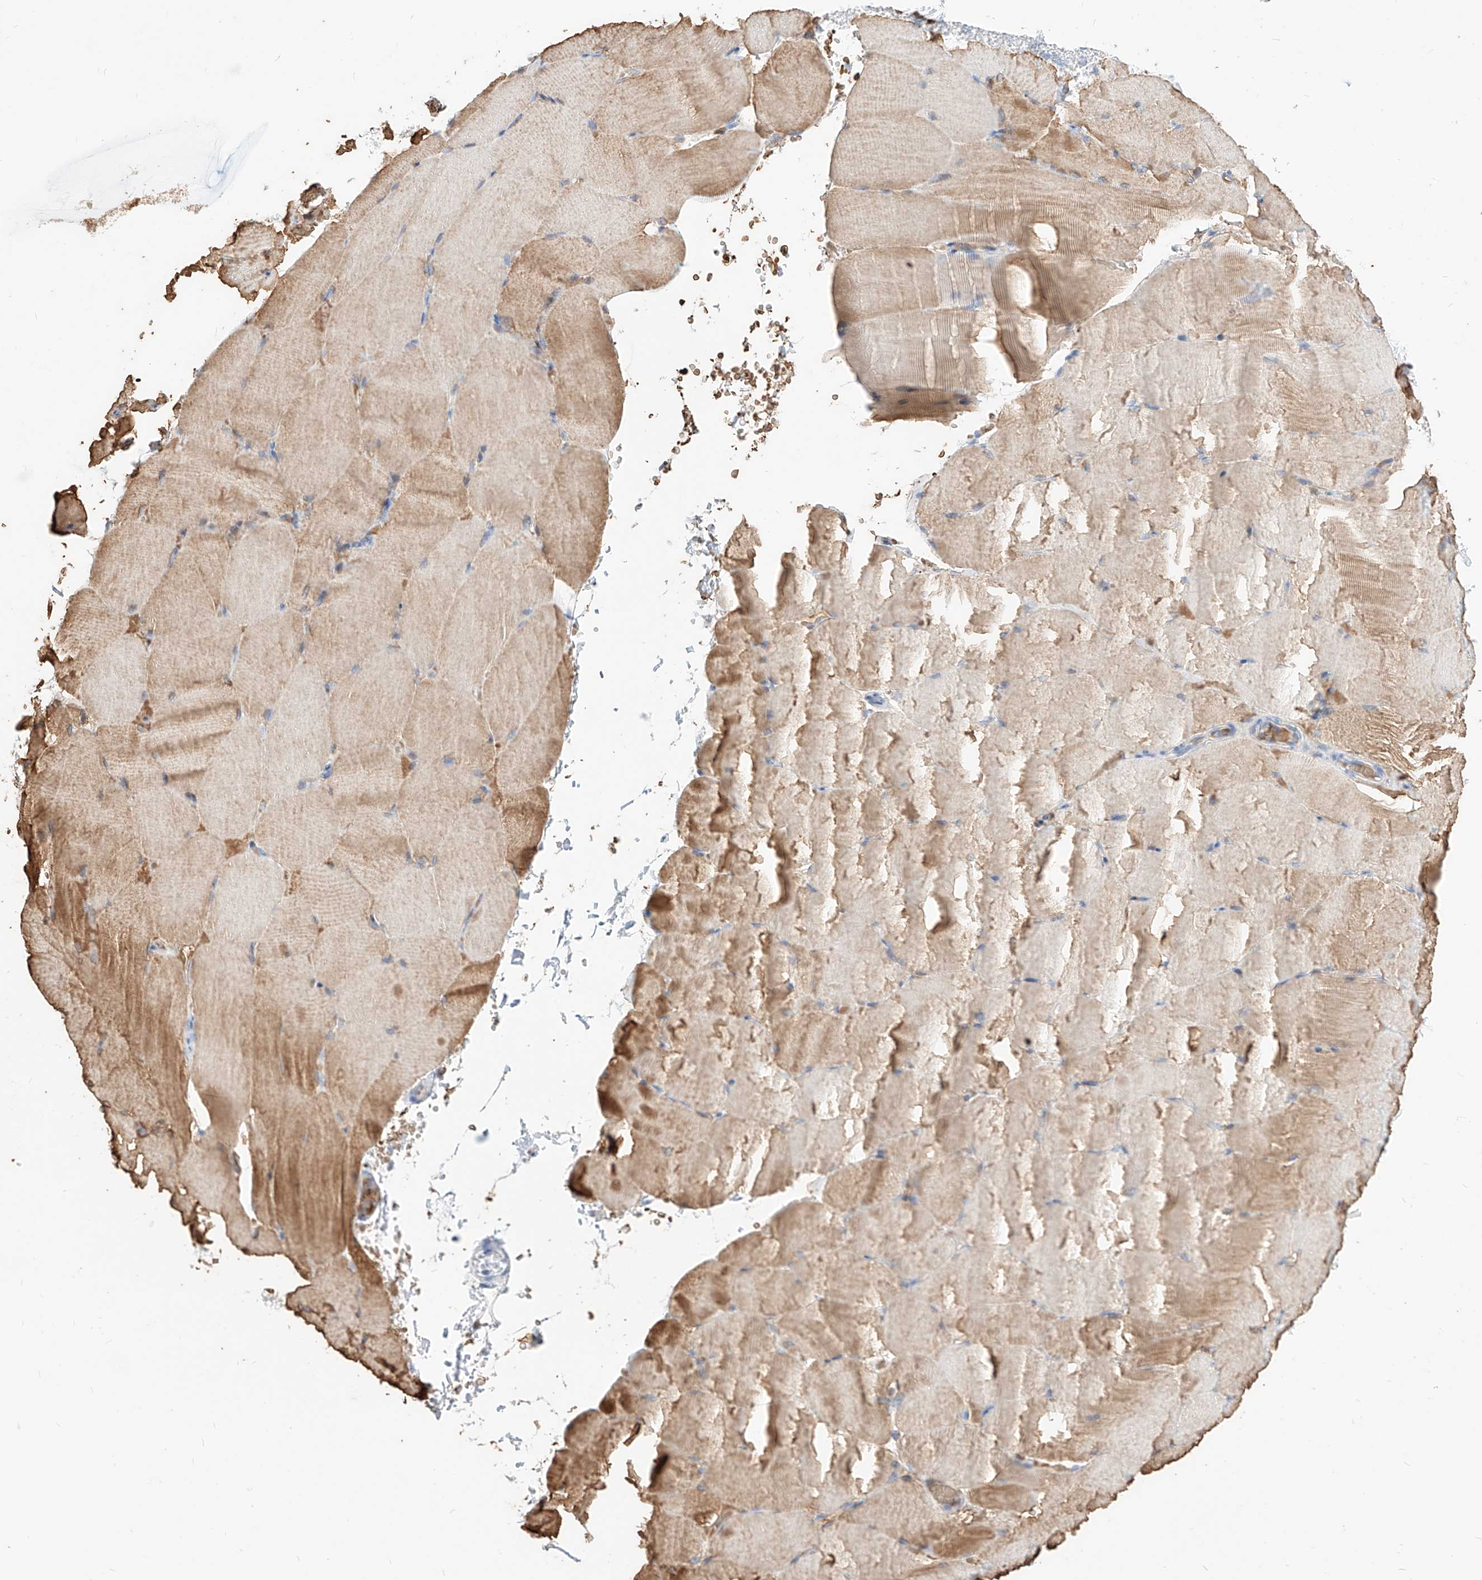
{"staining": {"intensity": "moderate", "quantity": ">75%", "location": "cytoplasmic/membranous"}, "tissue": "skeletal muscle", "cell_type": "Myocytes", "image_type": "normal", "snomed": [{"axis": "morphology", "description": "Normal tissue, NOS"}, {"axis": "topography", "description": "Skeletal muscle"}, {"axis": "topography", "description": "Parathyroid gland"}], "caption": "The photomicrograph displays immunohistochemical staining of normal skeletal muscle. There is moderate cytoplasmic/membranous staining is seen in about >75% of myocytes. (DAB (3,3'-diaminobenzidine) IHC with brightfield microscopy, high magnification).", "gene": "ZFP42", "patient": {"sex": "female", "age": 37}}